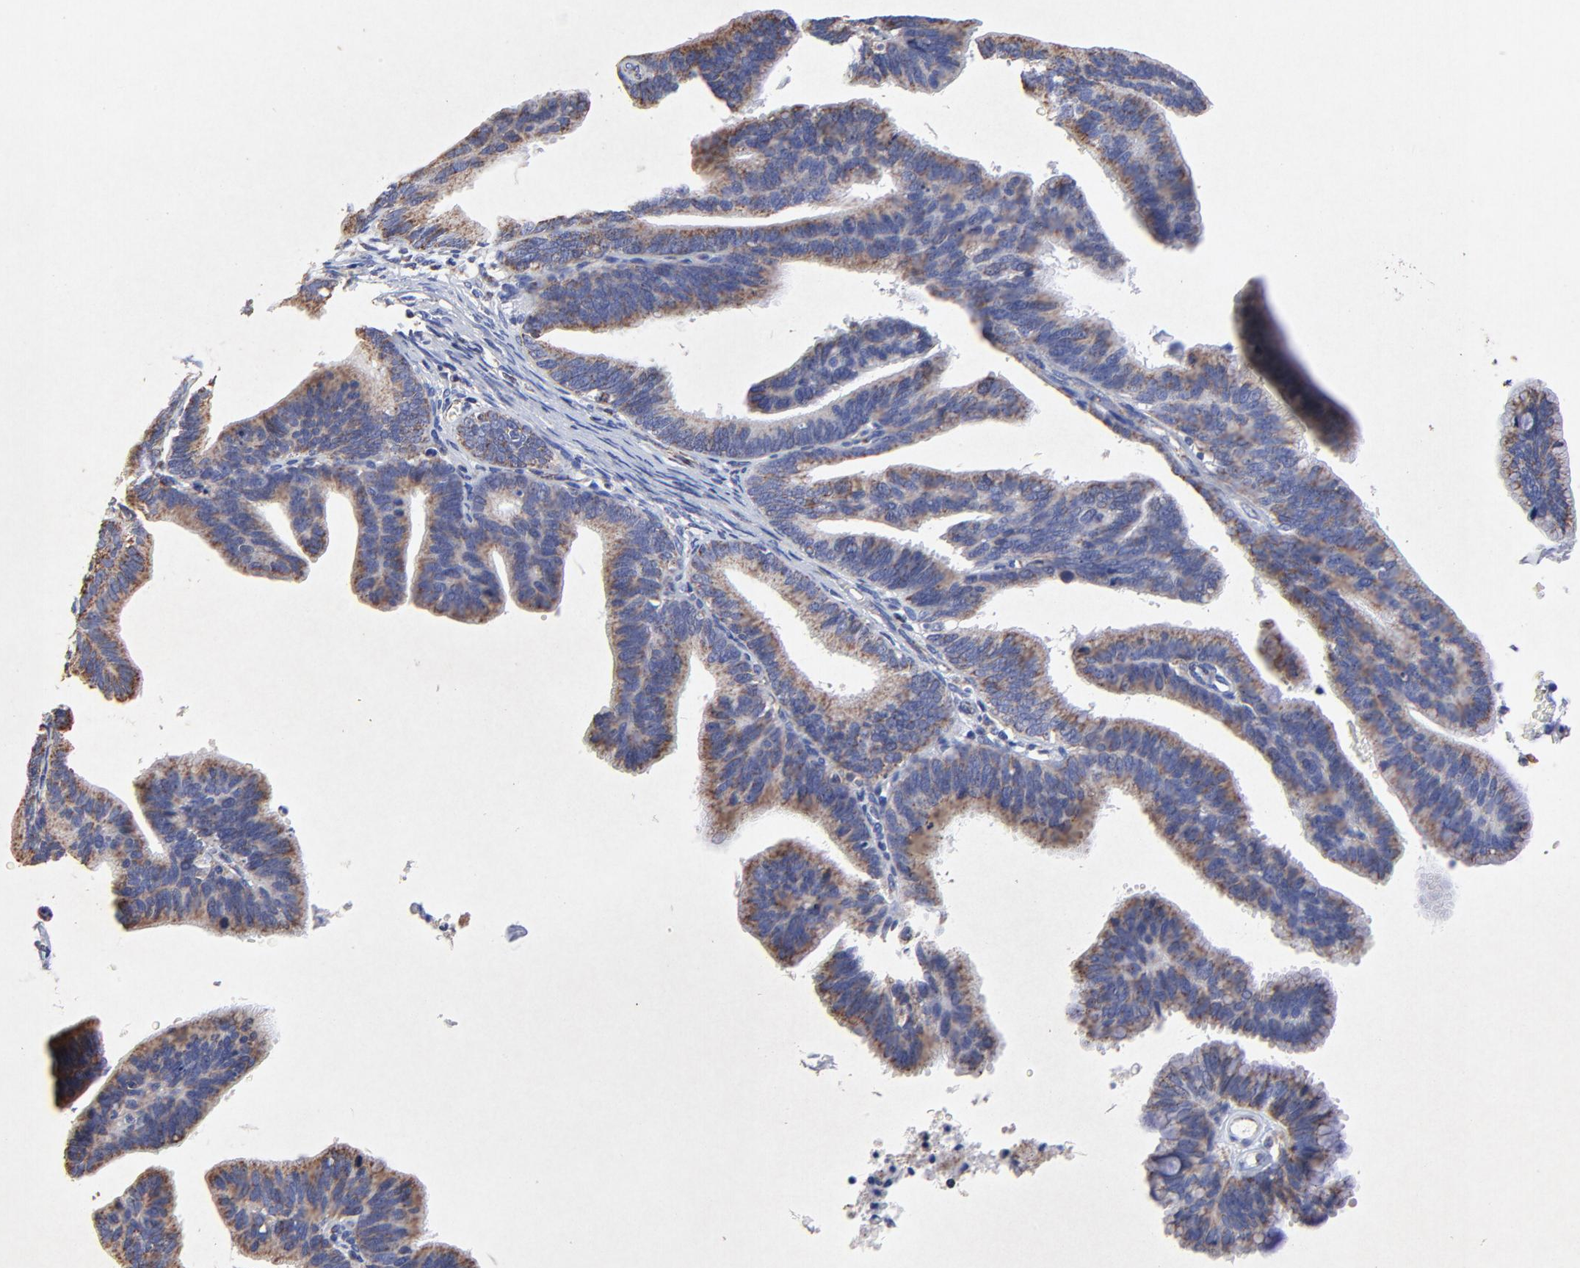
{"staining": {"intensity": "moderate", "quantity": ">75%", "location": "cytoplasmic/membranous"}, "tissue": "cervical cancer", "cell_type": "Tumor cells", "image_type": "cancer", "snomed": [{"axis": "morphology", "description": "Adenocarcinoma, NOS"}, {"axis": "topography", "description": "Cervix"}], "caption": "Protein staining of cervical adenocarcinoma tissue shows moderate cytoplasmic/membranous staining in about >75% of tumor cells.", "gene": "SSBP1", "patient": {"sex": "female", "age": 47}}